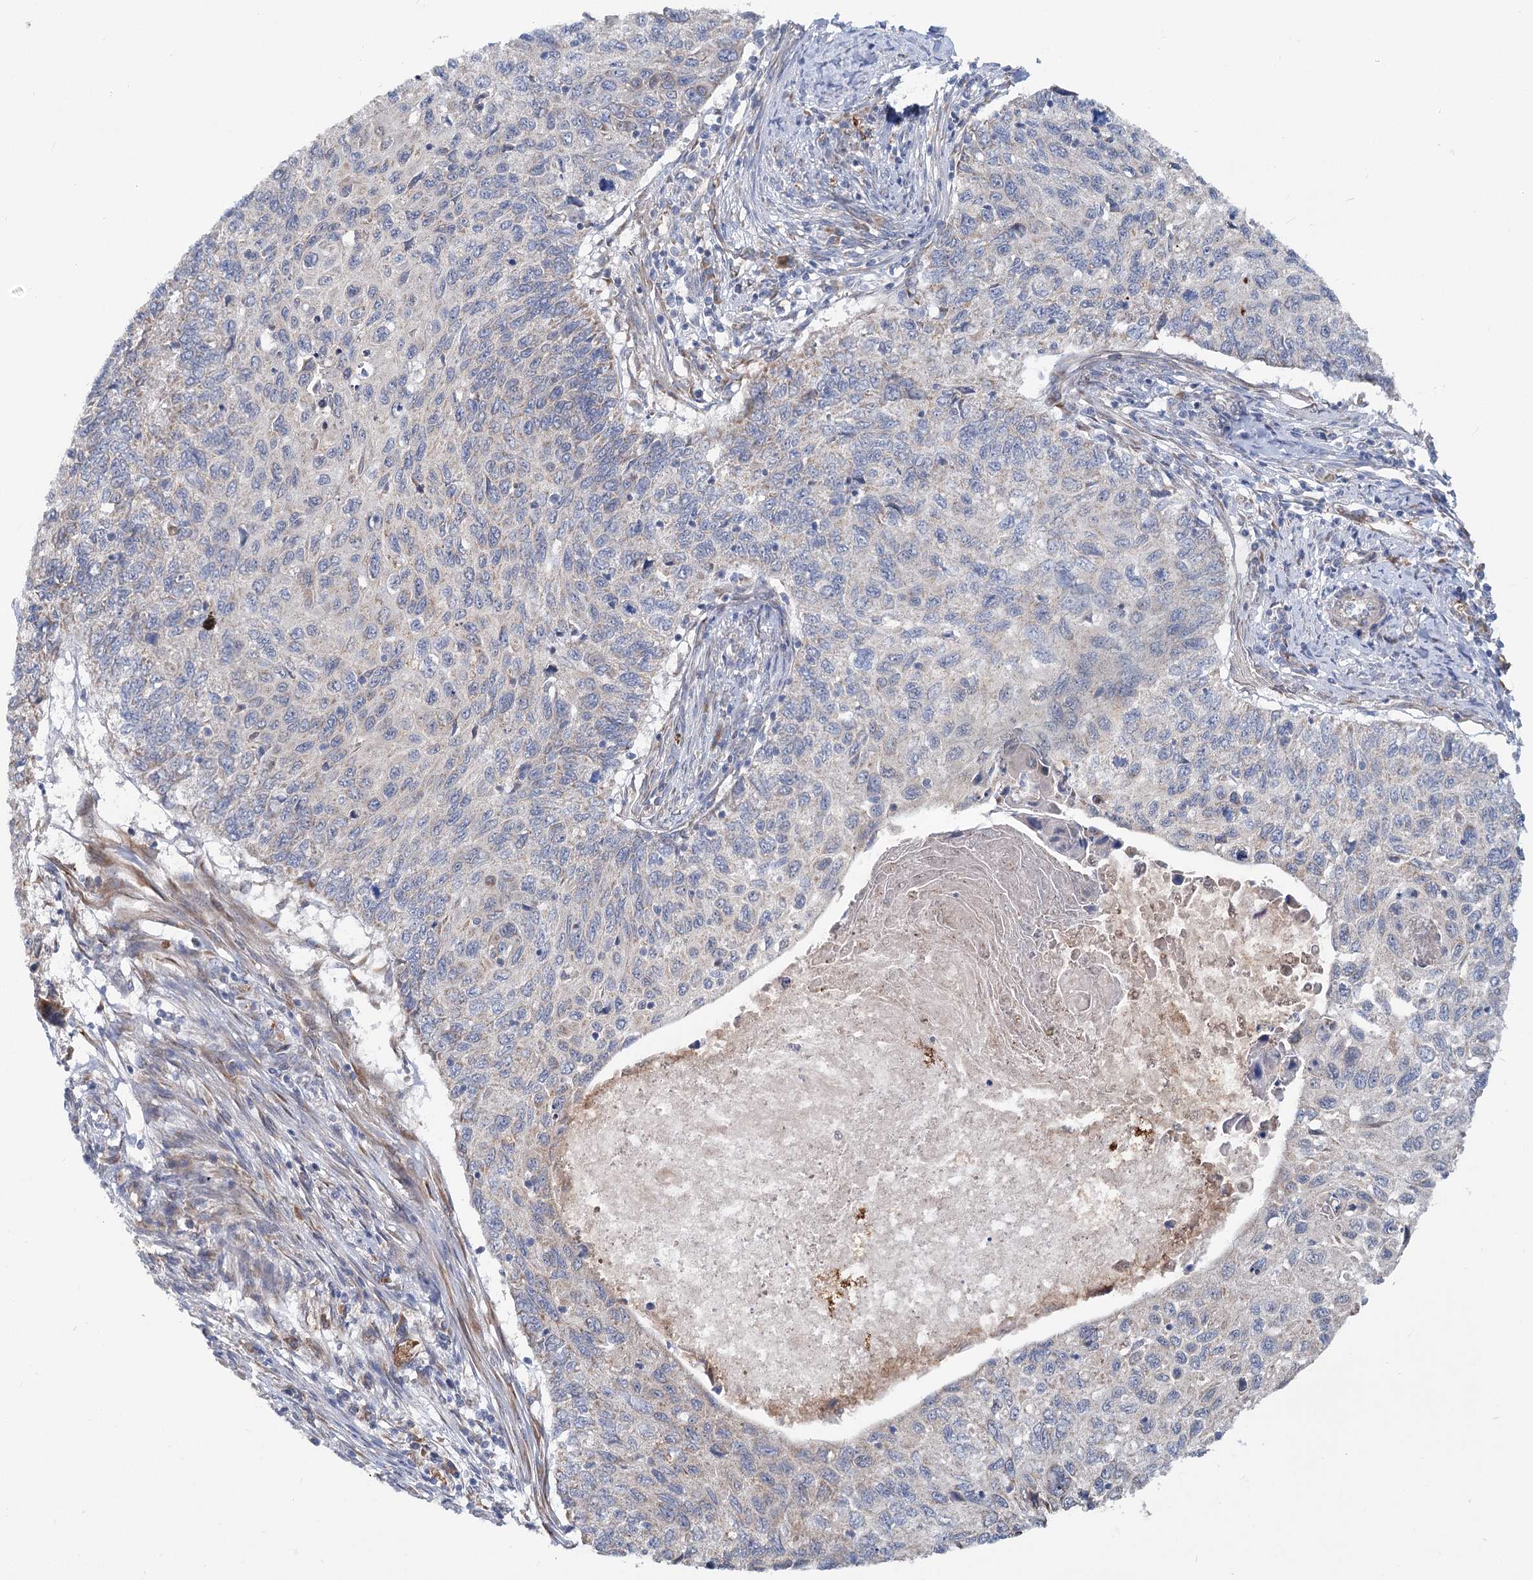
{"staining": {"intensity": "negative", "quantity": "none", "location": "none"}, "tissue": "cervical cancer", "cell_type": "Tumor cells", "image_type": "cancer", "snomed": [{"axis": "morphology", "description": "Squamous cell carcinoma, NOS"}, {"axis": "topography", "description": "Cervix"}], "caption": "IHC histopathology image of squamous cell carcinoma (cervical) stained for a protein (brown), which exhibits no positivity in tumor cells. (Immunohistochemistry (ihc), brightfield microscopy, high magnification).", "gene": "CIB4", "patient": {"sex": "female", "age": 70}}